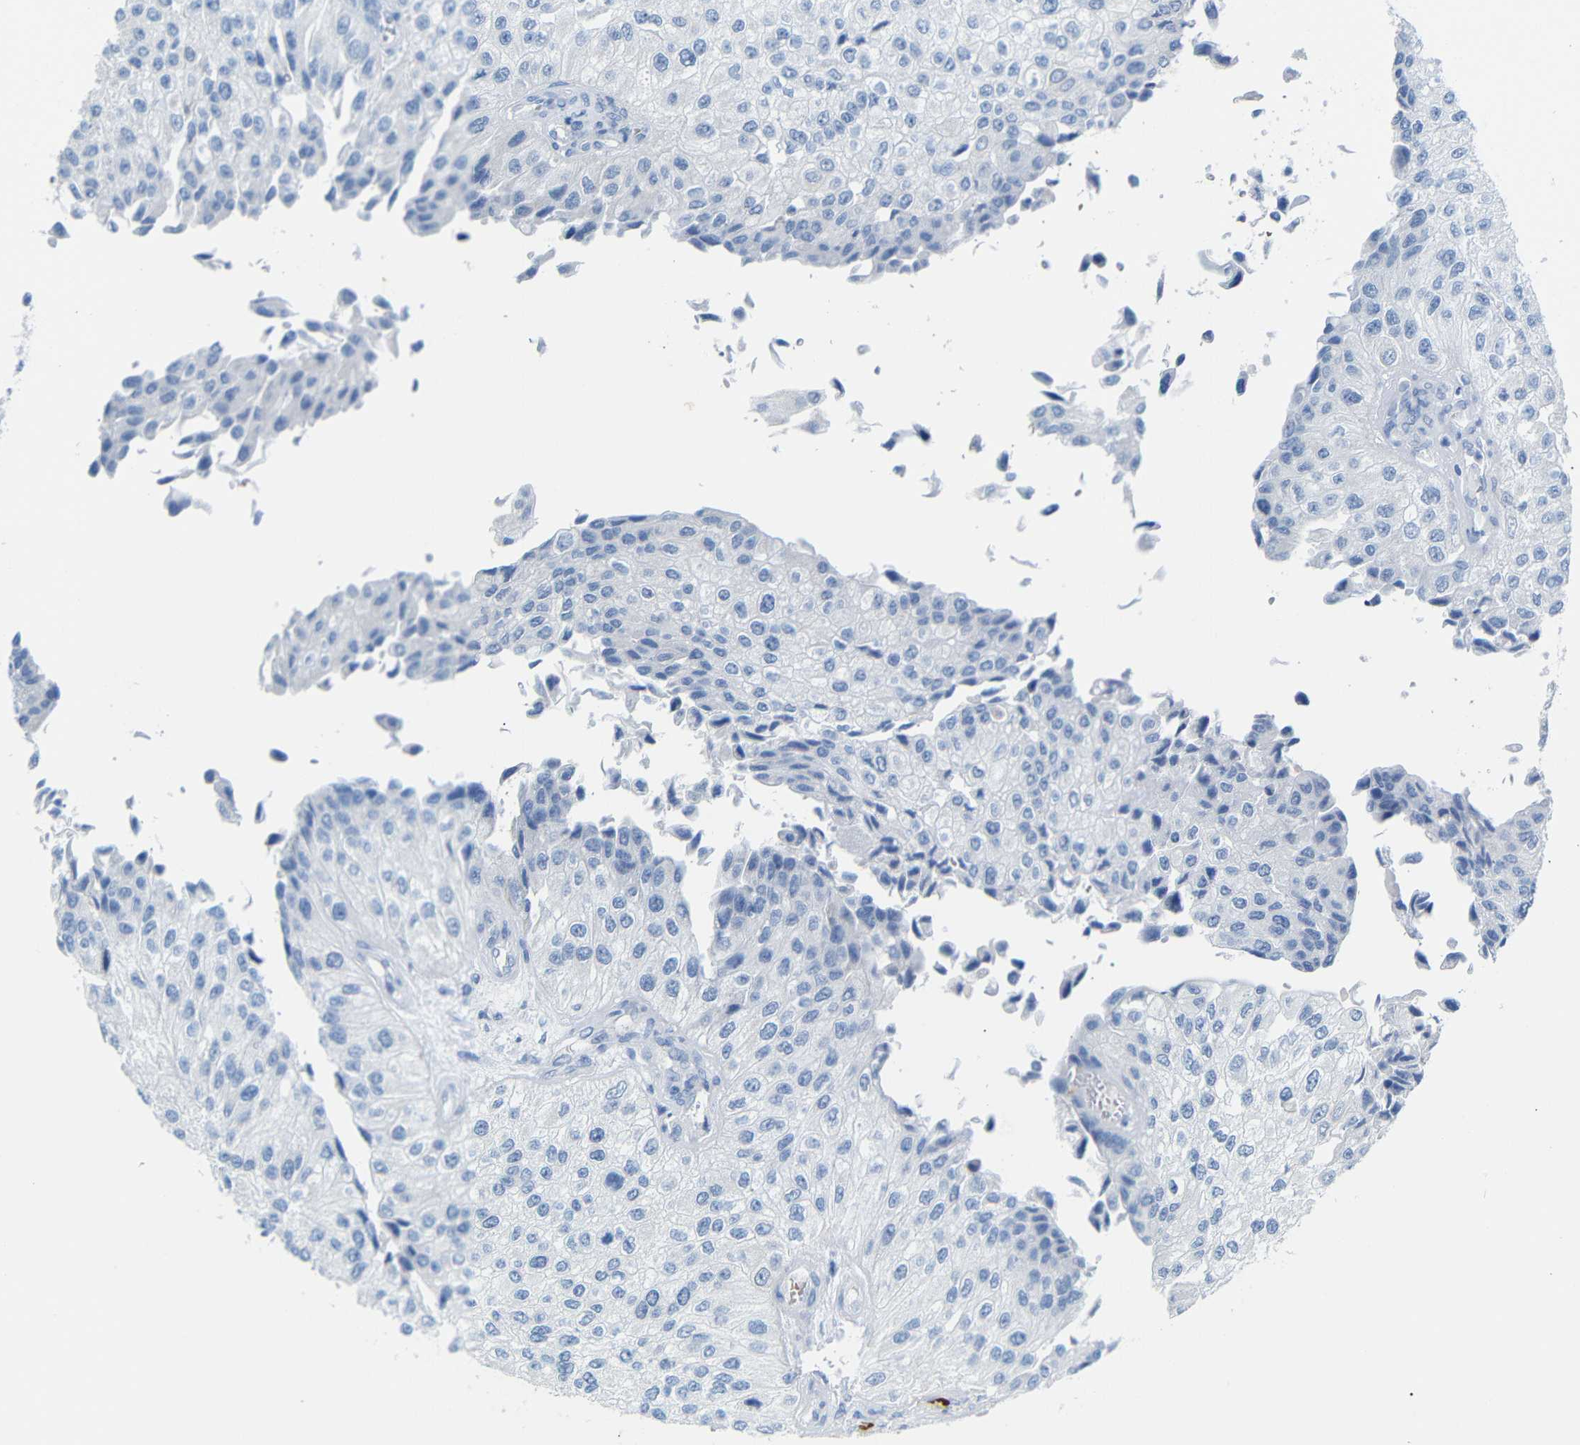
{"staining": {"intensity": "negative", "quantity": "none", "location": "none"}, "tissue": "urothelial cancer", "cell_type": "Tumor cells", "image_type": "cancer", "snomed": [{"axis": "morphology", "description": "Urothelial carcinoma, High grade"}, {"axis": "topography", "description": "Kidney"}, {"axis": "topography", "description": "Urinary bladder"}], "caption": "A high-resolution micrograph shows immunohistochemistry staining of urothelial carcinoma (high-grade), which displays no significant positivity in tumor cells.", "gene": "ERVMER34-1", "patient": {"sex": "male", "age": 77}}